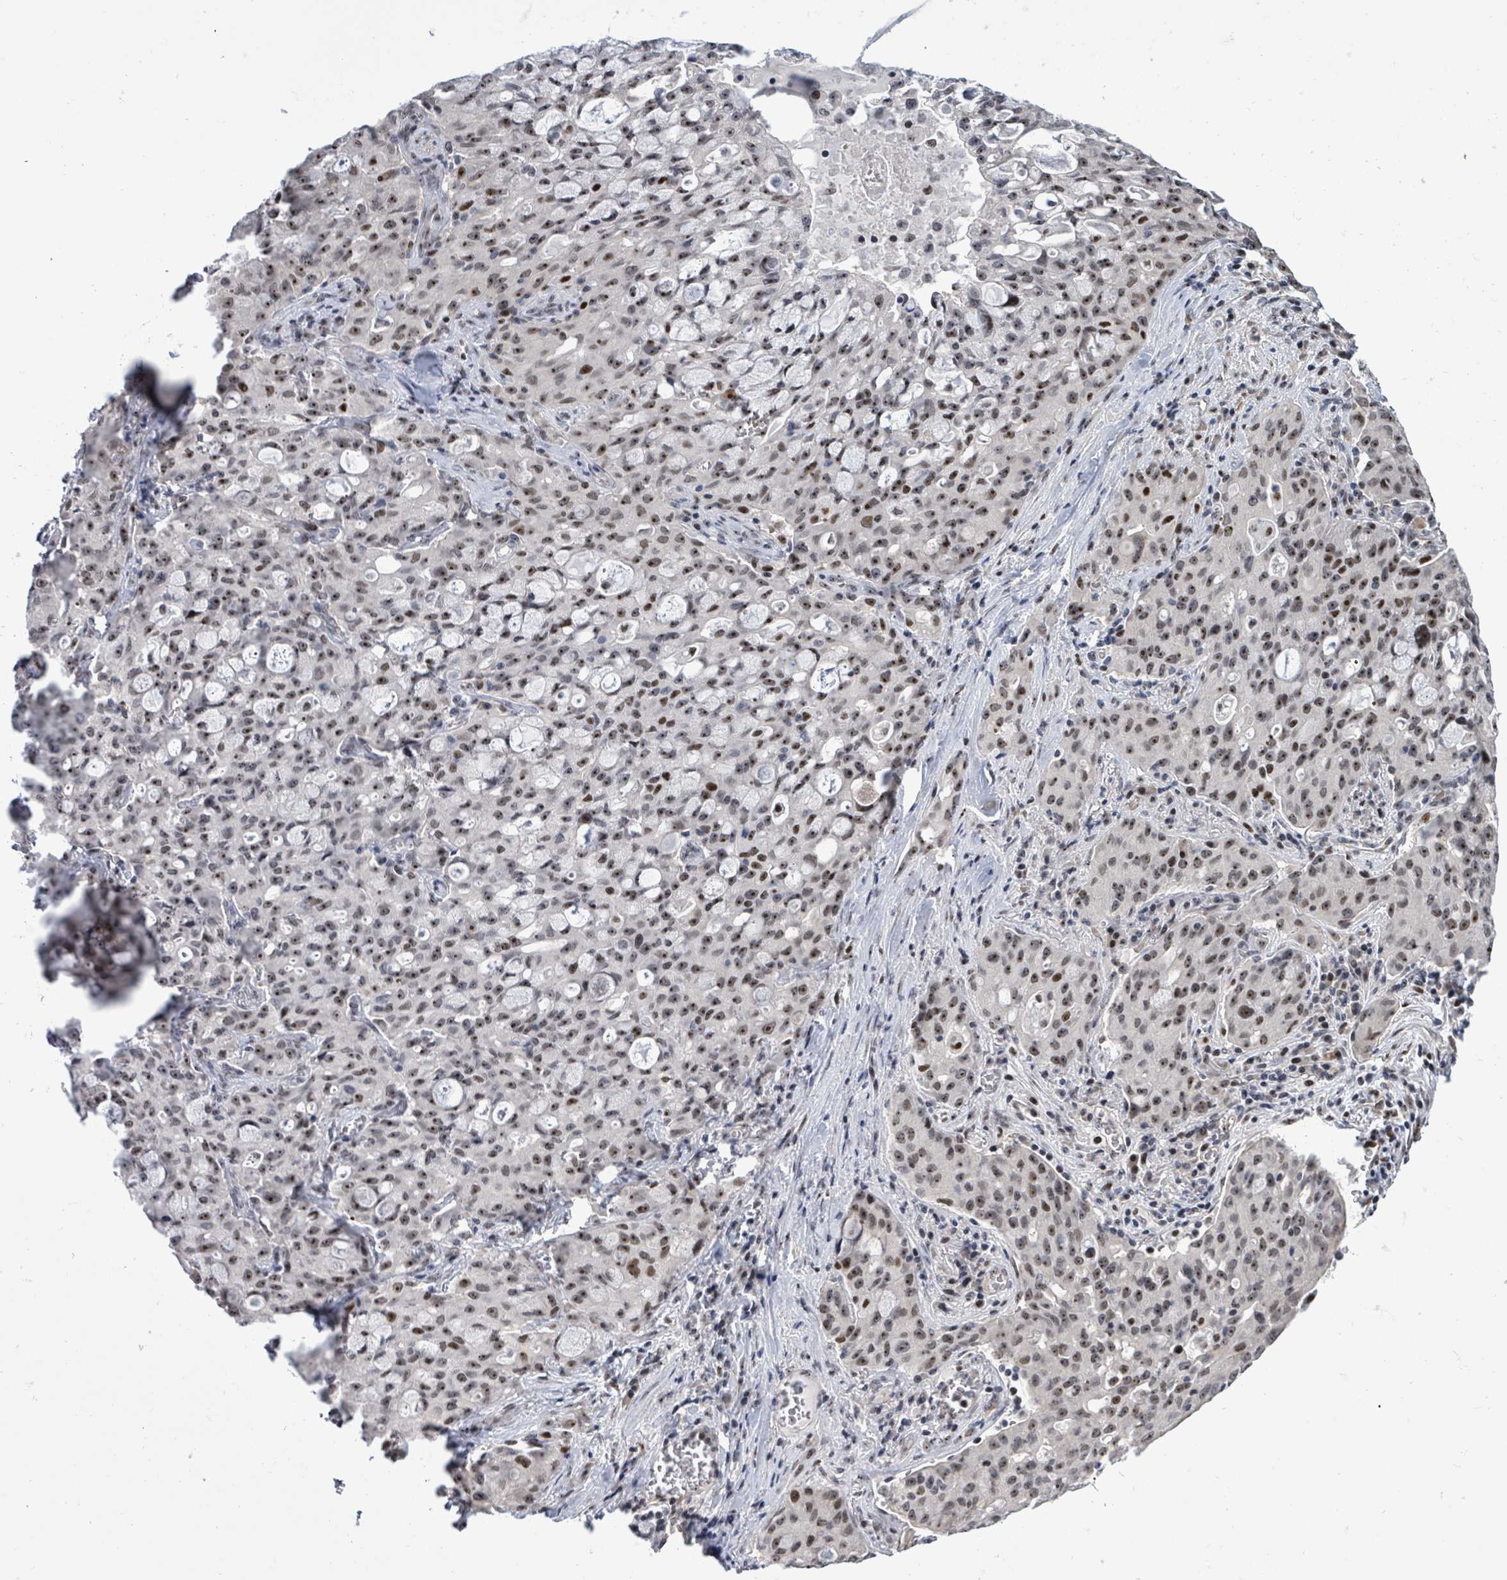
{"staining": {"intensity": "moderate", "quantity": ">75%", "location": "nuclear"}, "tissue": "lung cancer", "cell_type": "Tumor cells", "image_type": "cancer", "snomed": [{"axis": "morphology", "description": "Adenocarcinoma, NOS"}, {"axis": "topography", "description": "Lung"}], "caption": "DAB (3,3'-diaminobenzidine) immunohistochemical staining of human lung cancer (adenocarcinoma) exhibits moderate nuclear protein staining in about >75% of tumor cells.", "gene": "RRN3", "patient": {"sex": "female", "age": 44}}